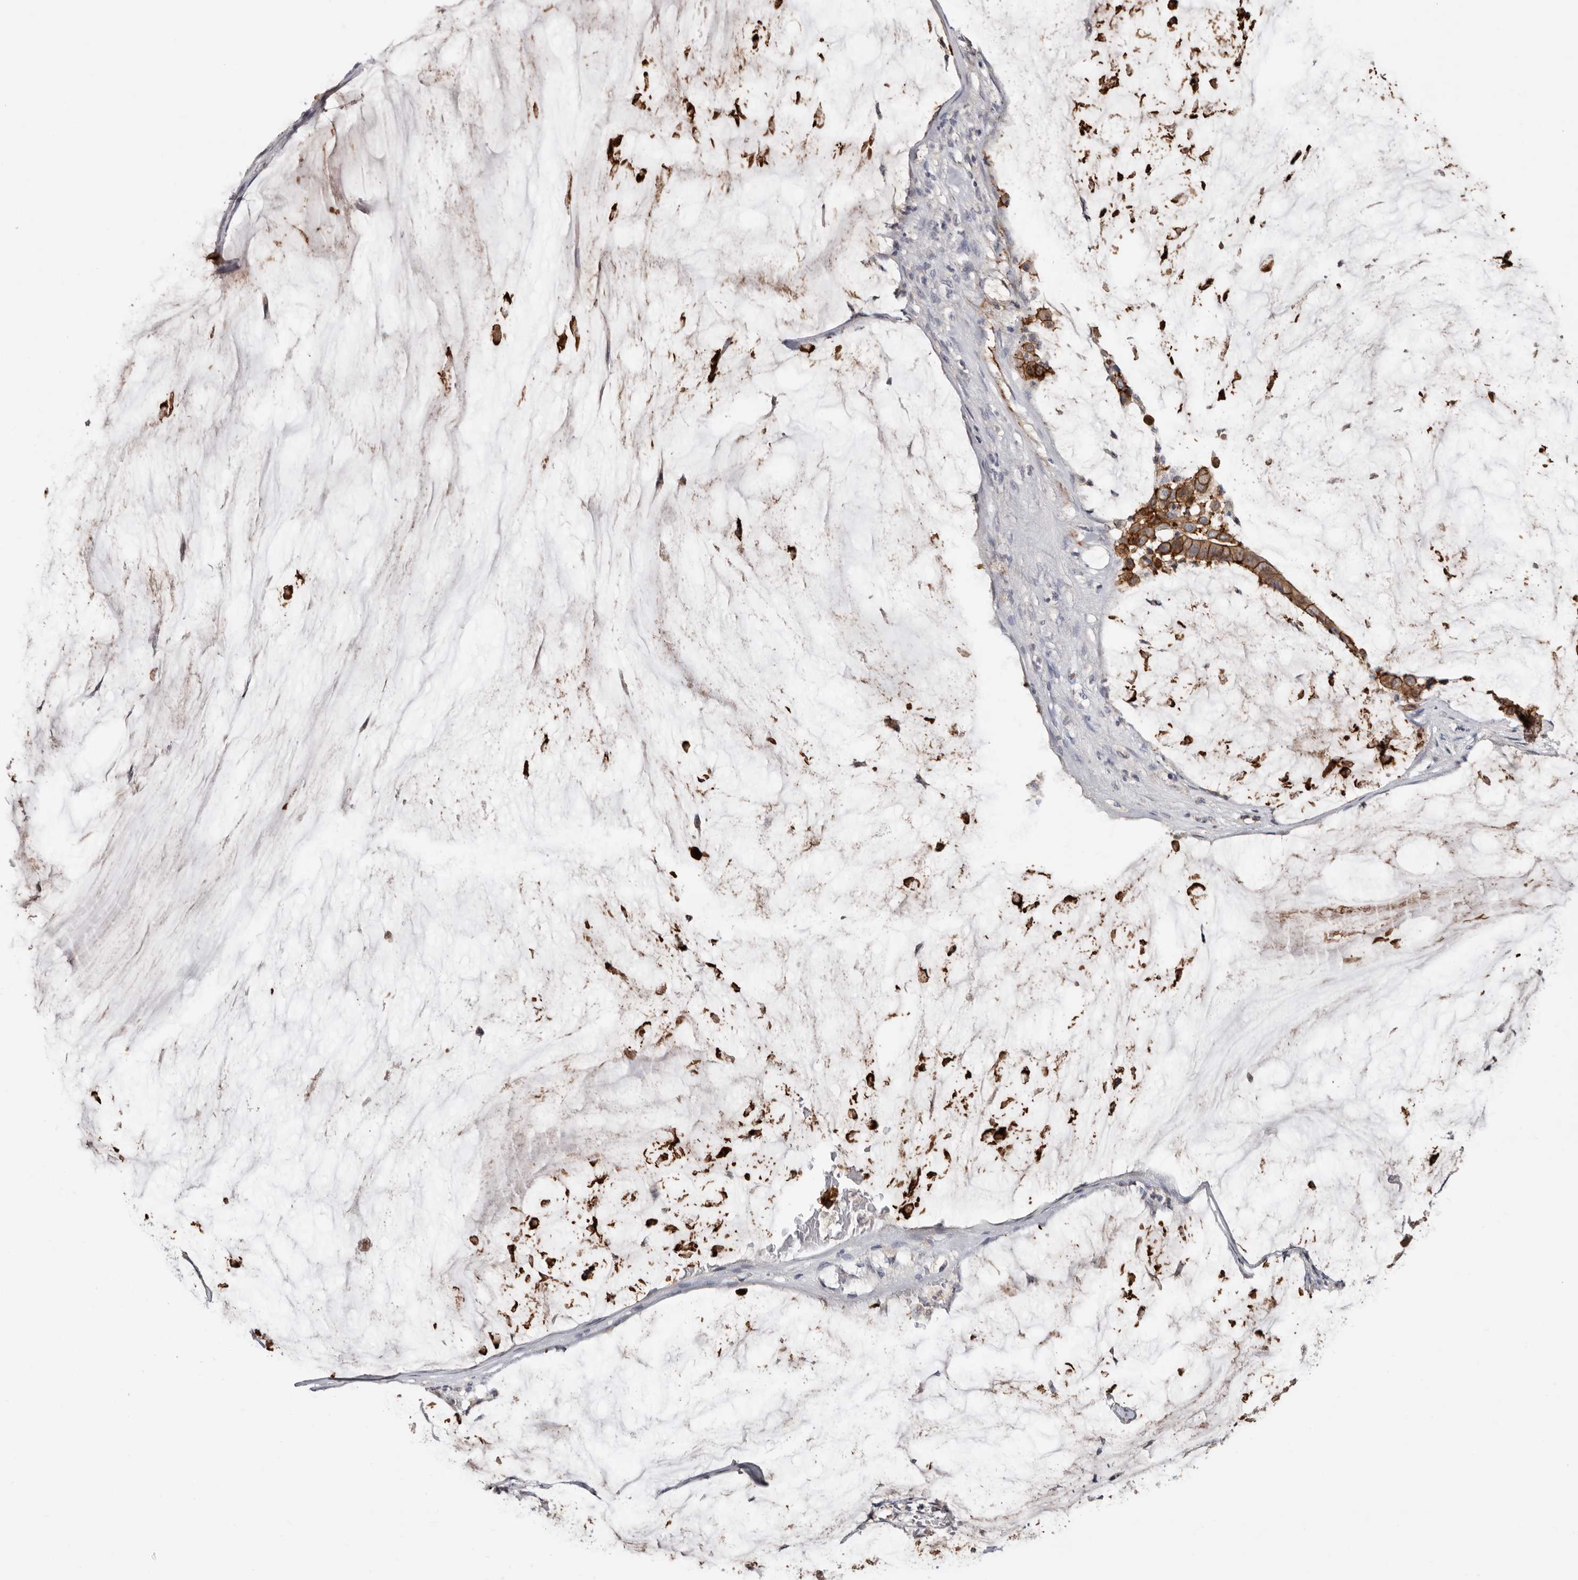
{"staining": {"intensity": "strong", "quantity": ">75%", "location": "cytoplasmic/membranous"}, "tissue": "pancreatic cancer", "cell_type": "Tumor cells", "image_type": "cancer", "snomed": [{"axis": "morphology", "description": "Adenocarcinoma, NOS"}, {"axis": "topography", "description": "Pancreas"}], "caption": "Immunohistochemical staining of human adenocarcinoma (pancreatic) demonstrates high levels of strong cytoplasmic/membranous protein positivity in about >75% of tumor cells. (Stains: DAB in brown, nuclei in blue, Microscopy: brightfield microscopy at high magnification).", "gene": "S100A14", "patient": {"sex": "male", "age": 41}}